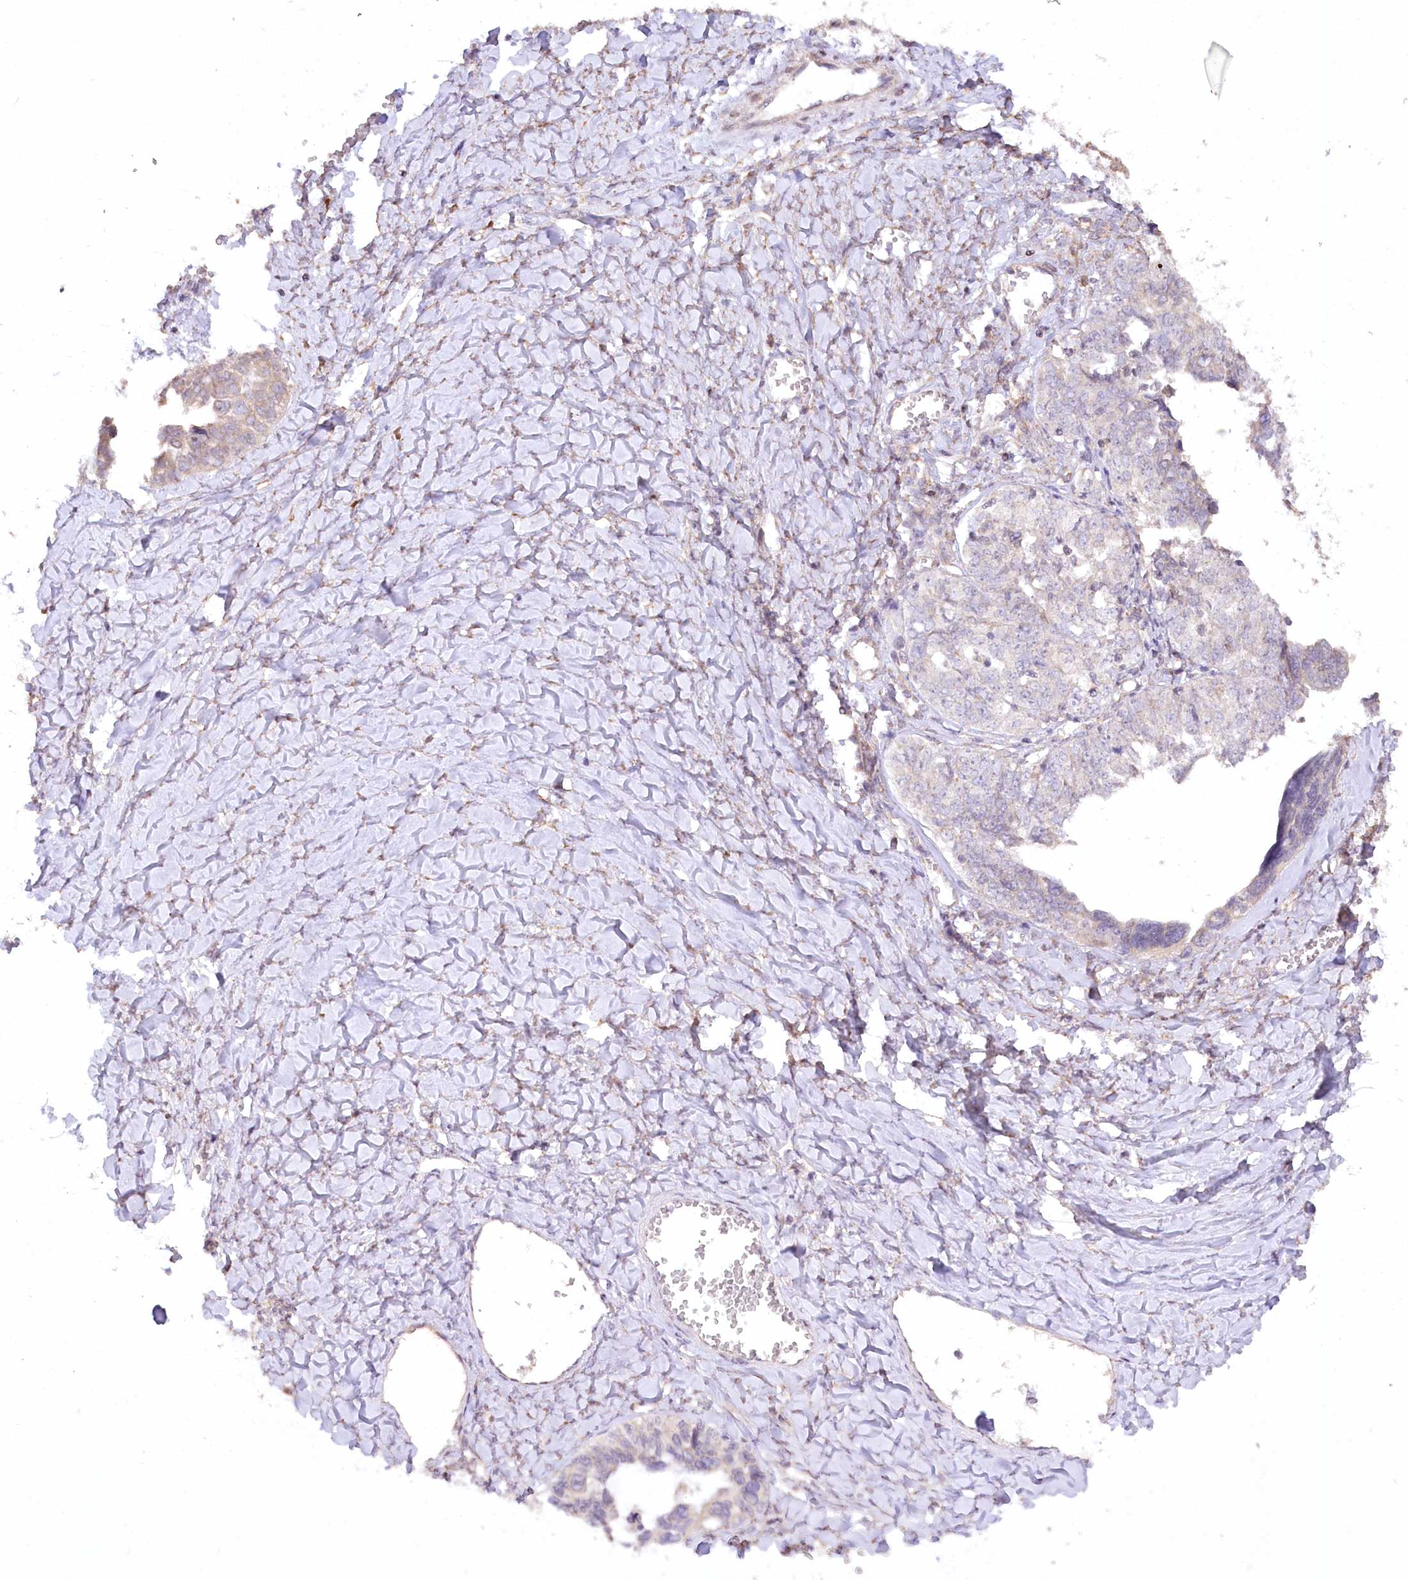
{"staining": {"intensity": "negative", "quantity": "none", "location": "none"}, "tissue": "ovarian cancer", "cell_type": "Tumor cells", "image_type": "cancer", "snomed": [{"axis": "morphology", "description": "Cystadenocarcinoma, serous, NOS"}, {"axis": "topography", "description": "Ovary"}], "caption": "The immunohistochemistry image has no significant expression in tumor cells of ovarian cancer (serous cystadenocarcinoma) tissue.", "gene": "STT3B", "patient": {"sex": "female", "age": 79}}